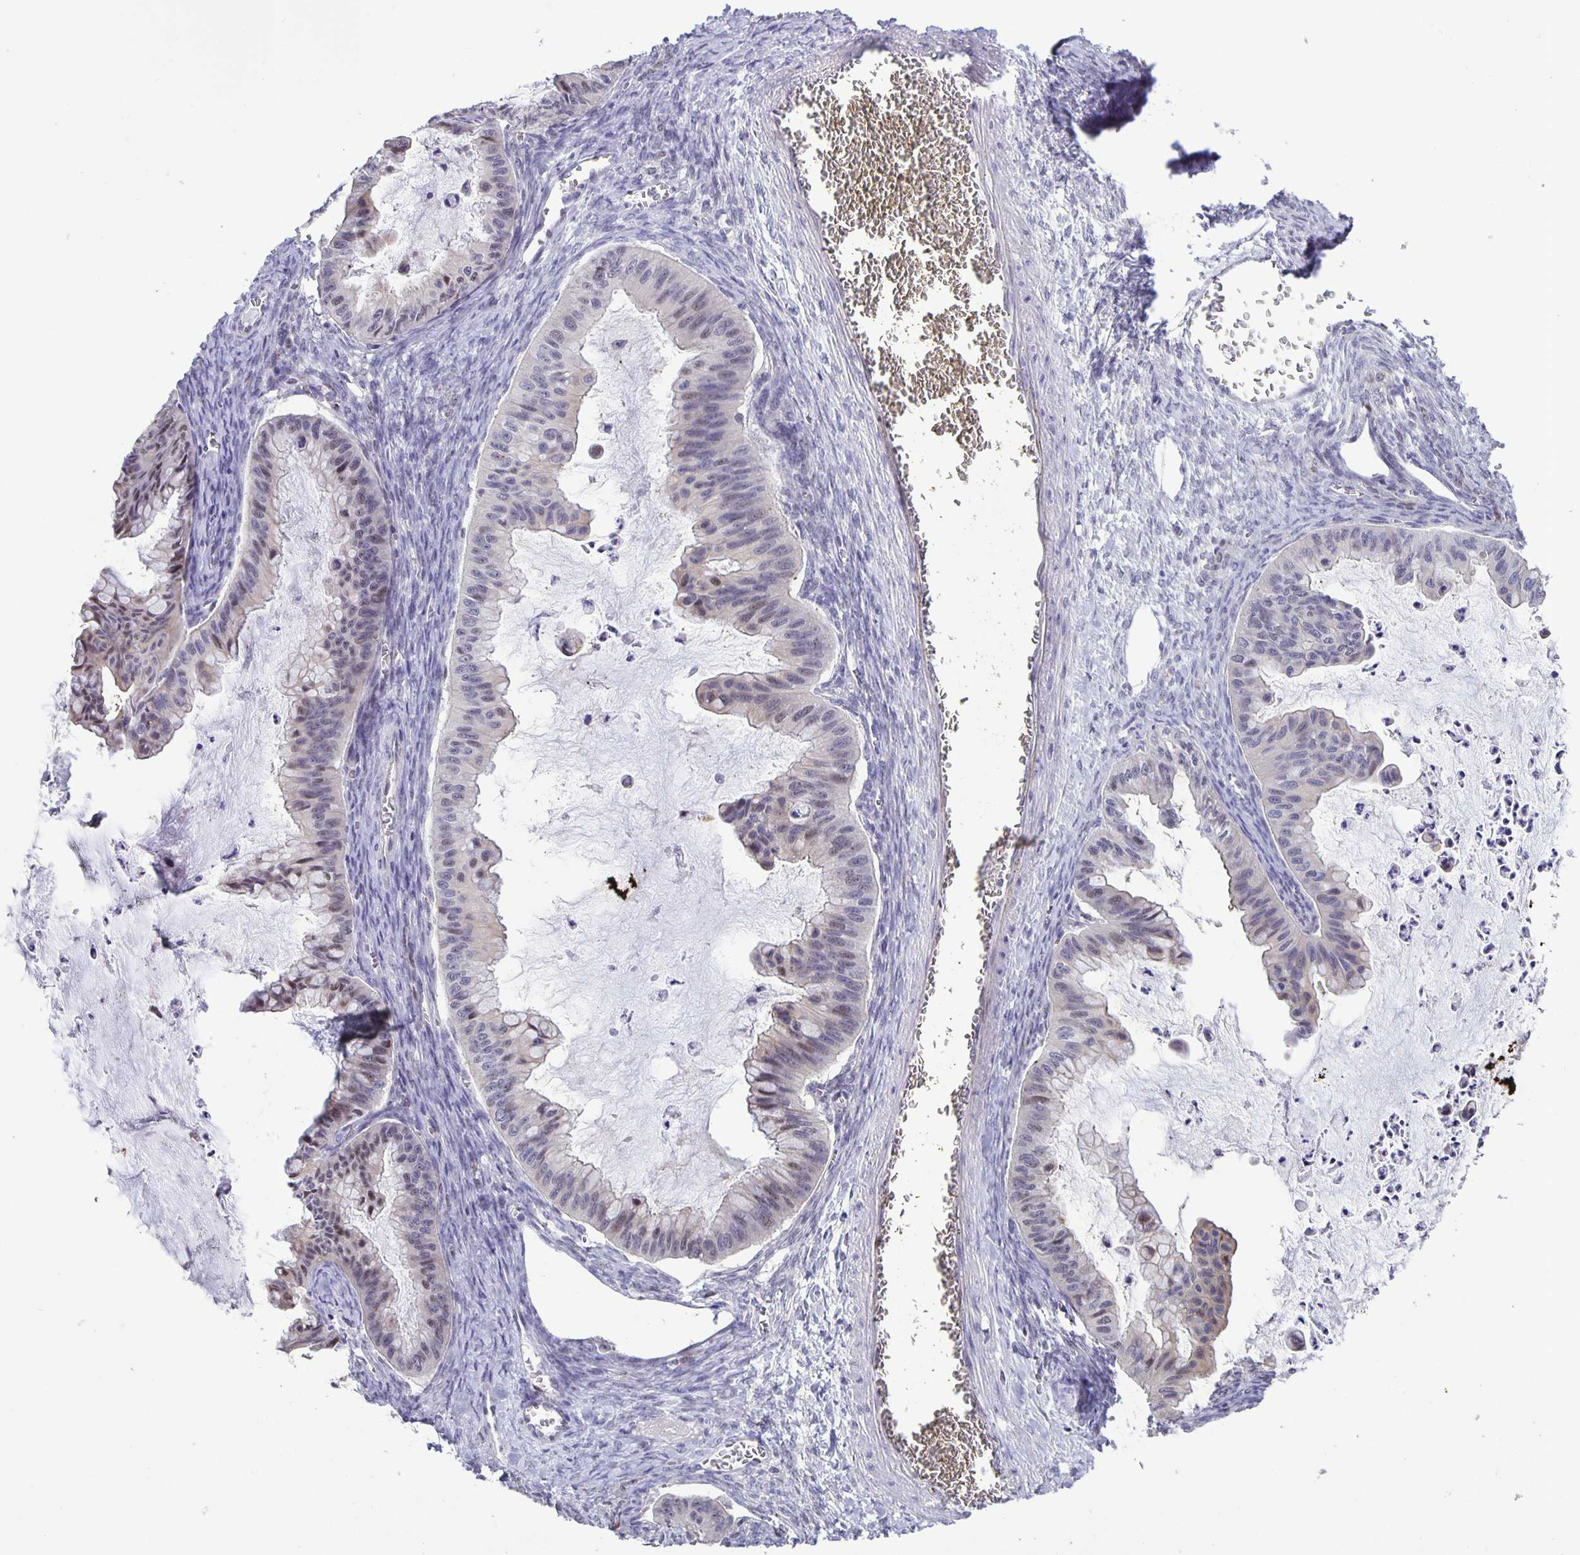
{"staining": {"intensity": "negative", "quantity": "none", "location": "none"}, "tissue": "ovarian cancer", "cell_type": "Tumor cells", "image_type": "cancer", "snomed": [{"axis": "morphology", "description": "Cystadenocarcinoma, mucinous, NOS"}, {"axis": "topography", "description": "Ovary"}], "caption": "The histopathology image shows no staining of tumor cells in ovarian cancer.", "gene": "MAPK12", "patient": {"sex": "female", "age": 72}}